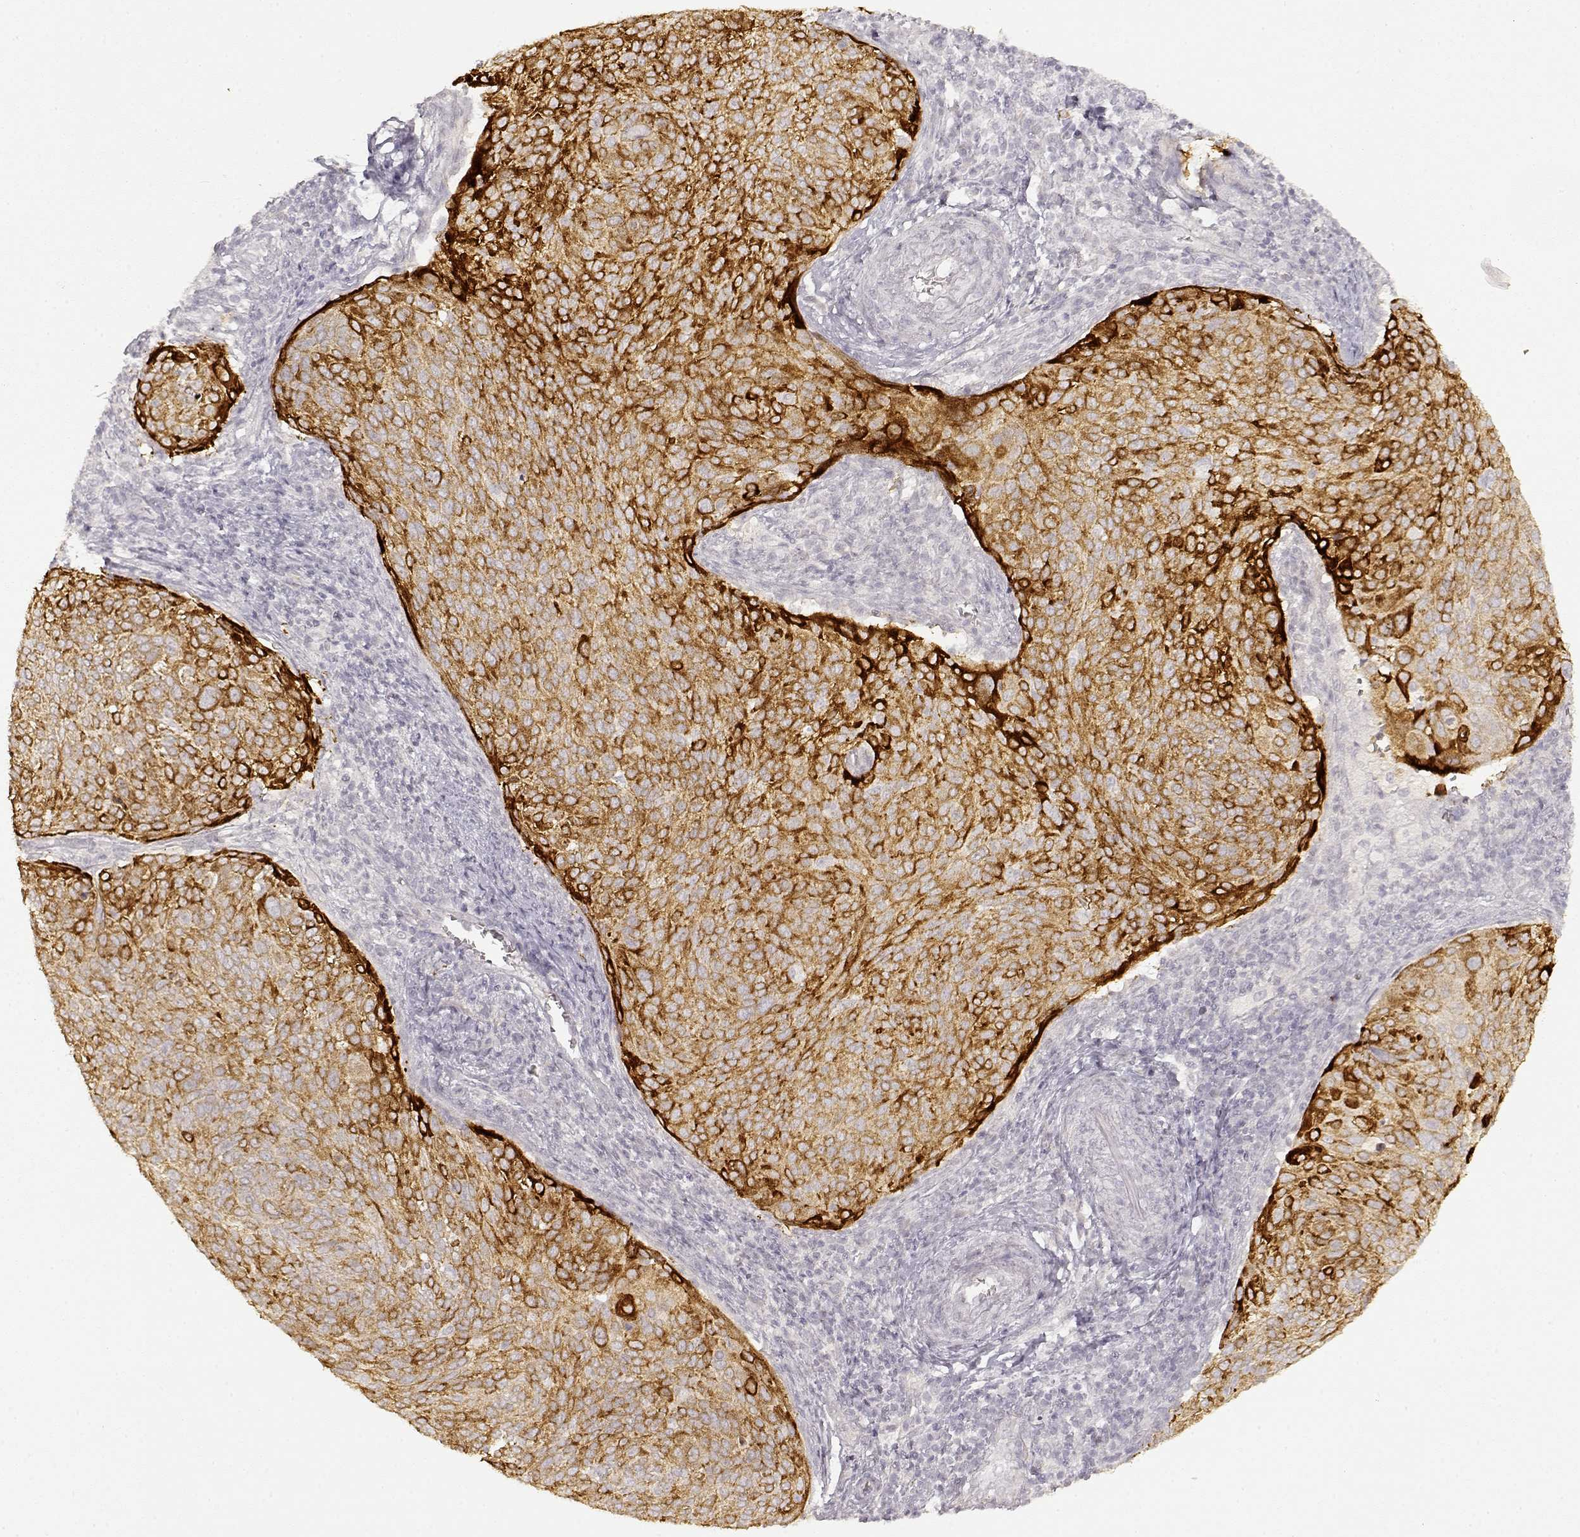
{"staining": {"intensity": "strong", "quantity": ">75%", "location": "cytoplasmic/membranous"}, "tissue": "cervical cancer", "cell_type": "Tumor cells", "image_type": "cancer", "snomed": [{"axis": "morphology", "description": "Squamous cell carcinoma, NOS"}, {"axis": "topography", "description": "Cervix"}], "caption": "Immunohistochemistry (IHC) of human squamous cell carcinoma (cervical) displays high levels of strong cytoplasmic/membranous positivity in approximately >75% of tumor cells. The protein is stained brown, and the nuclei are stained in blue (DAB IHC with brightfield microscopy, high magnification).", "gene": "LAMC2", "patient": {"sex": "female", "age": 39}}